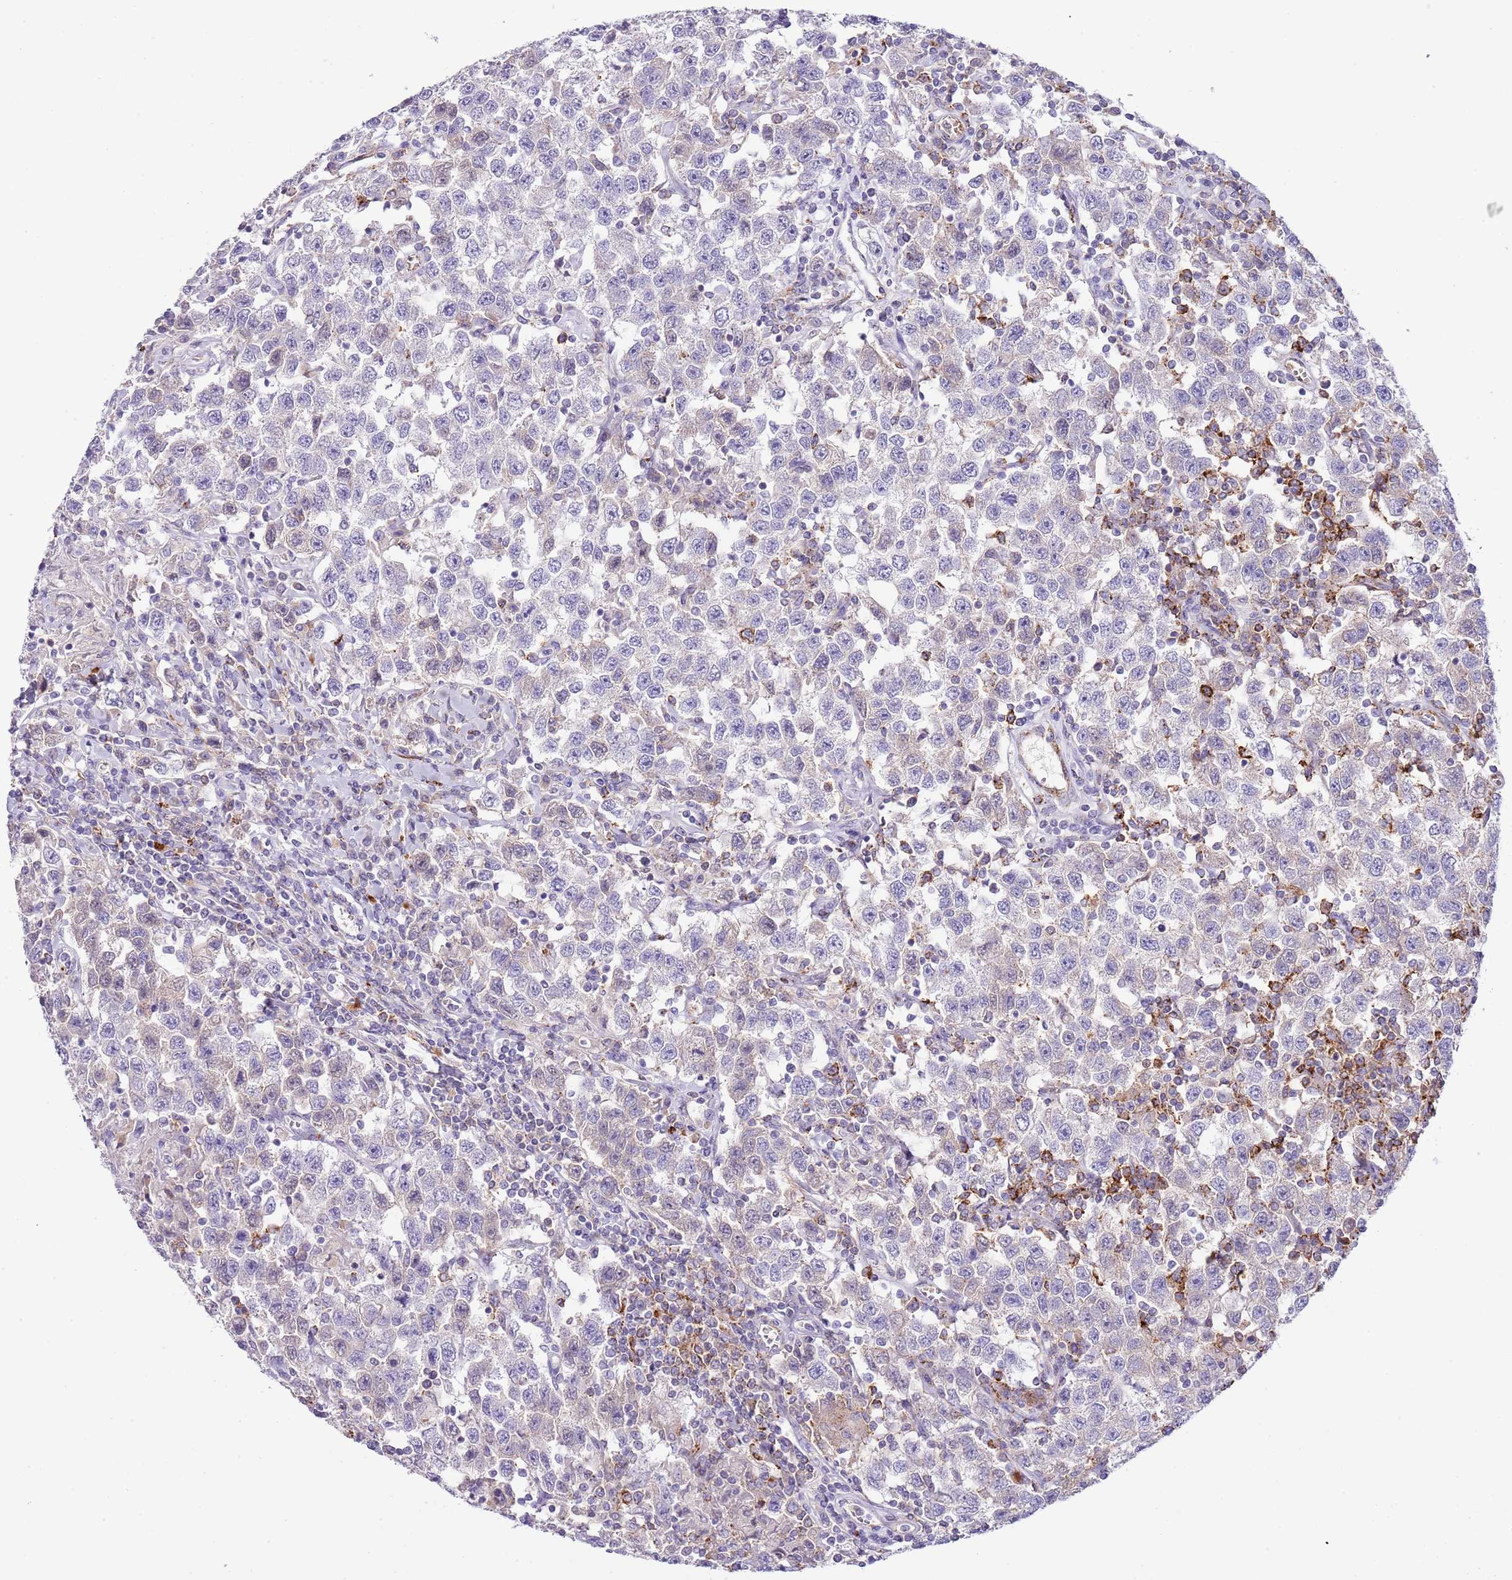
{"staining": {"intensity": "negative", "quantity": "none", "location": "none"}, "tissue": "testis cancer", "cell_type": "Tumor cells", "image_type": "cancer", "snomed": [{"axis": "morphology", "description": "Seminoma, NOS"}, {"axis": "topography", "description": "Testis"}], "caption": "Testis cancer (seminoma) was stained to show a protein in brown. There is no significant positivity in tumor cells. Brightfield microscopy of immunohistochemistry stained with DAB (3,3'-diaminobenzidine) (brown) and hematoxylin (blue), captured at high magnification.", "gene": "ABHD17A", "patient": {"sex": "male", "age": 41}}